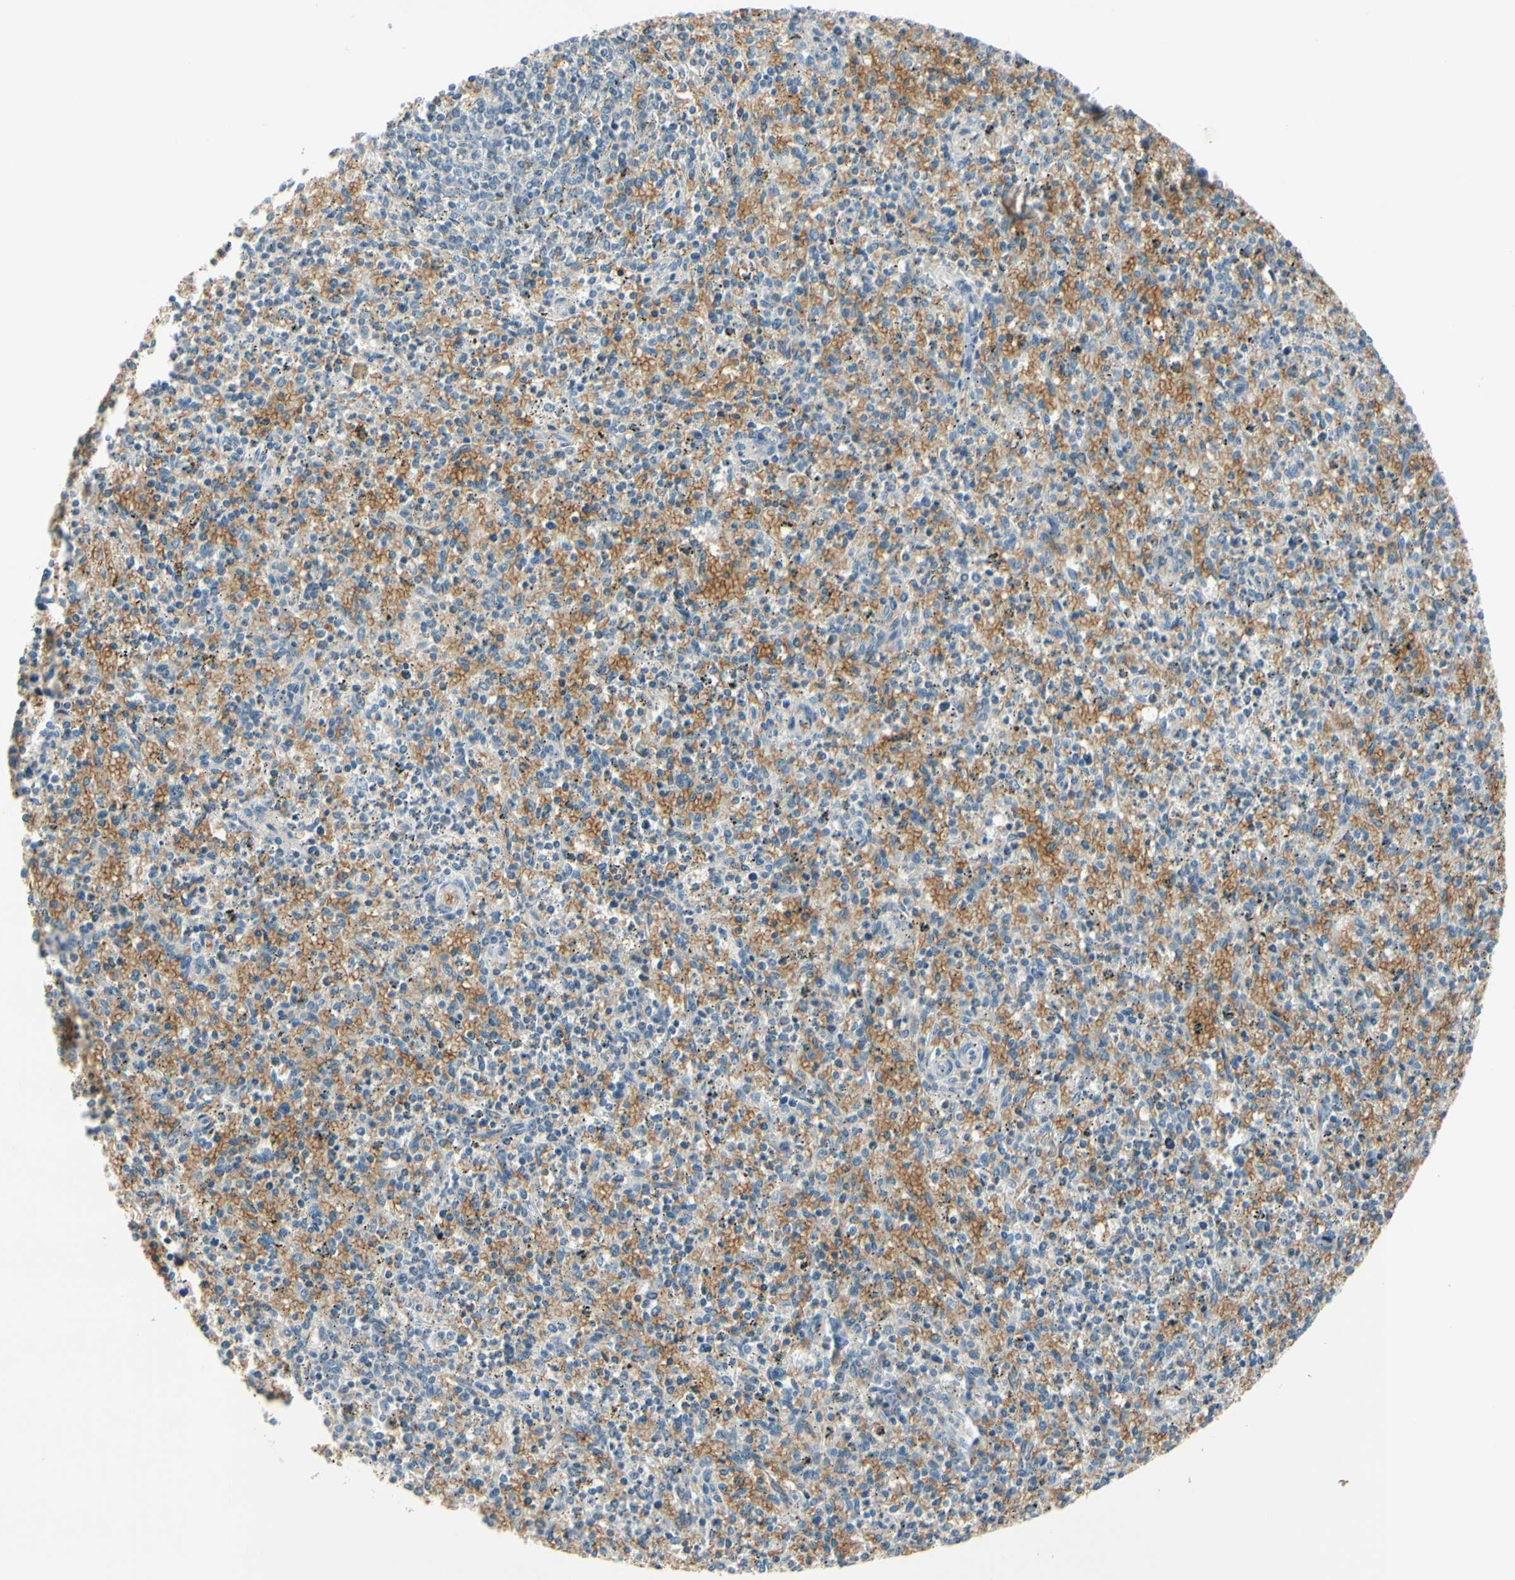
{"staining": {"intensity": "moderate", "quantity": "25%-75%", "location": "cytoplasmic/membranous"}, "tissue": "spleen", "cell_type": "Cells in red pulp", "image_type": "normal", "snomed": [{"axis": "morphology", "description": "Normal tissue, NOS"}, {"axis": "topography", "description": "Spleen"}], "caption": "This is an image of IHC staining of benign spleen, which shows moderate staining in the cytoplasmic/membranous of cells in red pulp.", "gene": "GYPC", "patient": {"sex": "male", "age": 72}}